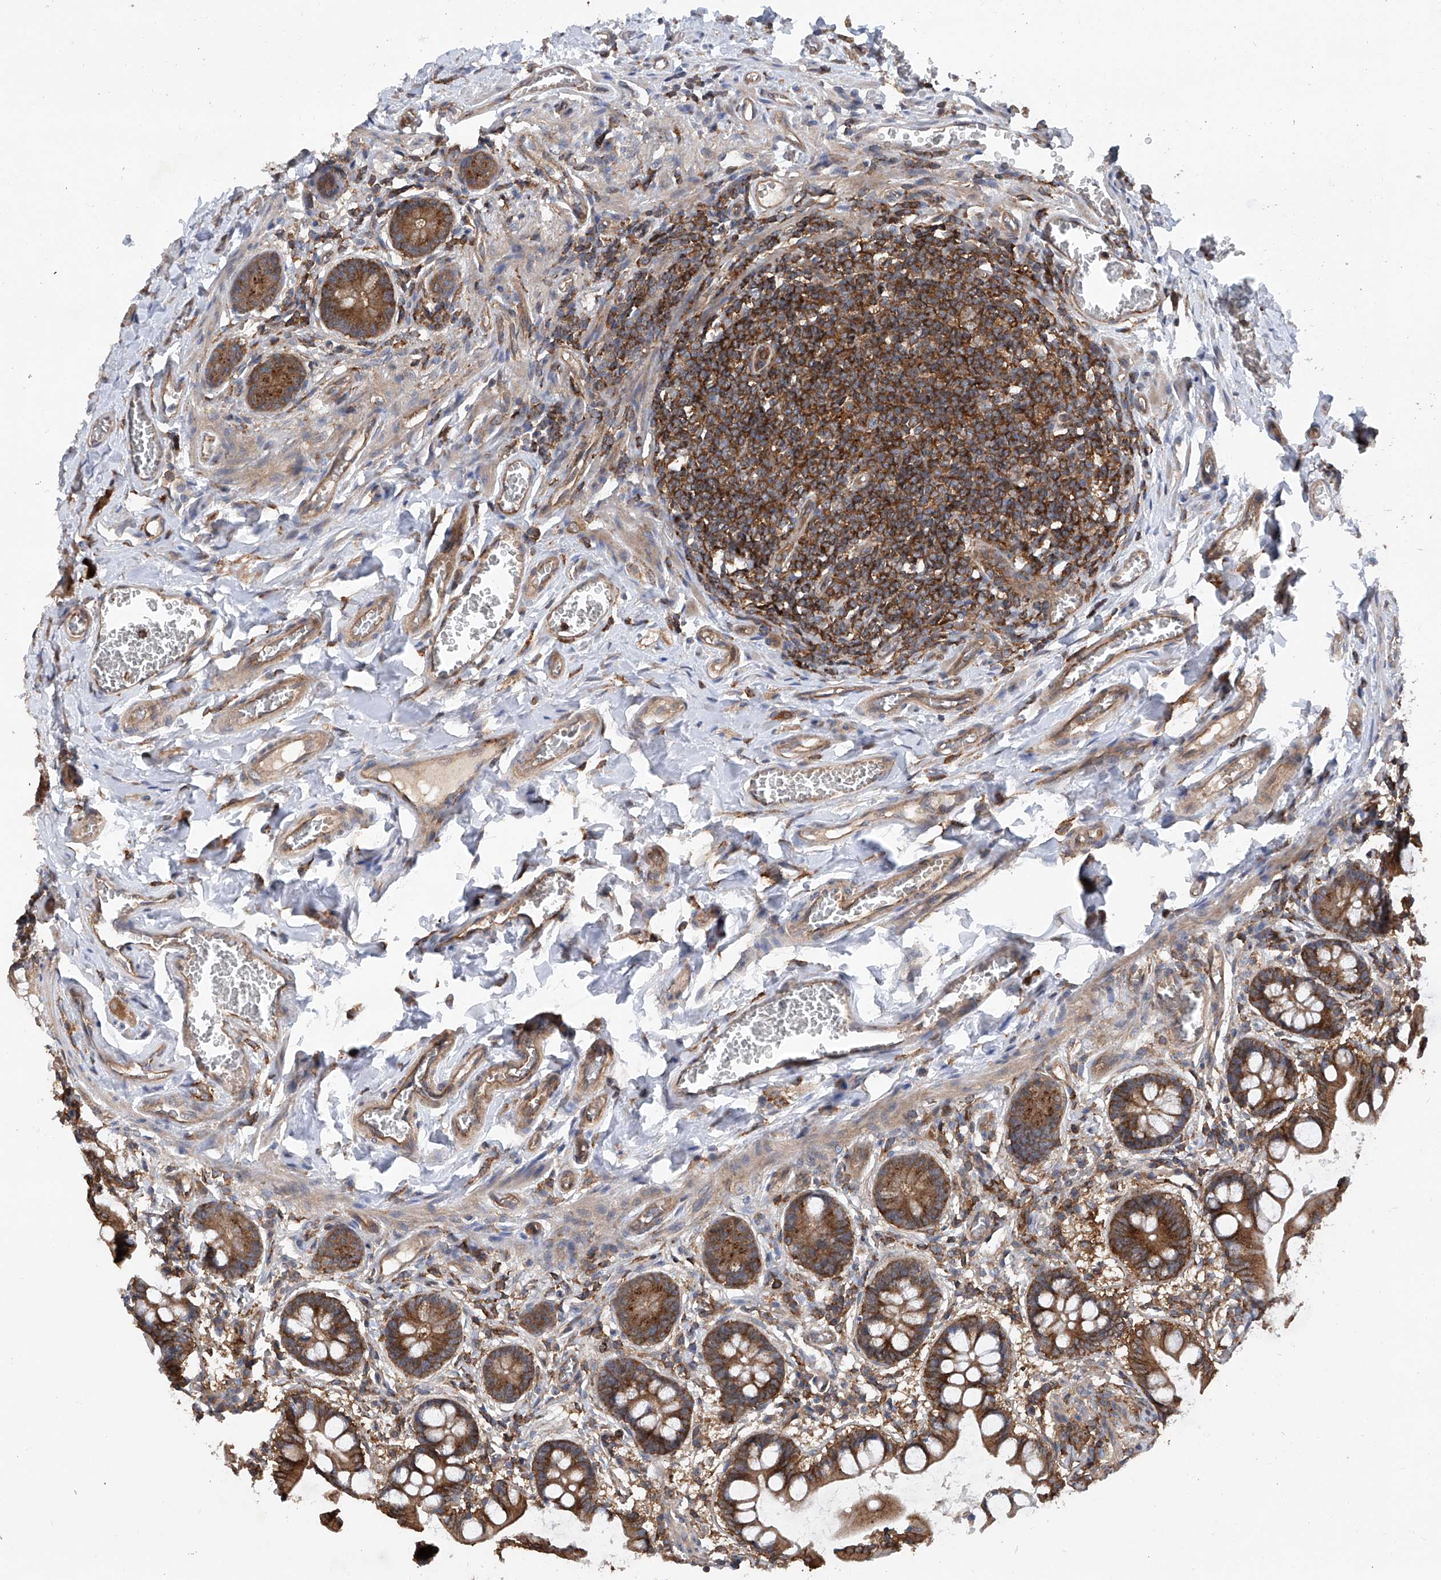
{"staining": {"intensity": "strong", "quantity": ">75%", "location": "cytoplasmic/membranous"}, "tissue": "small intestine", "cell_type": "Glandular cells", "image_type": "normal", "snomed": [{"axis": "morphology", "description": "Normal tissue, NOS"}, {"axis": "topography", "description": "Small intestine"}], "caption": "An image showing strong cytoplasmic/membranous expression in approximately >75% of glandular cells in unremarkable small intestine, as visualized by brown immunohistochemical staining.", "gene": "SMAP1", "patient": {"sex": "male", "age": 52}}